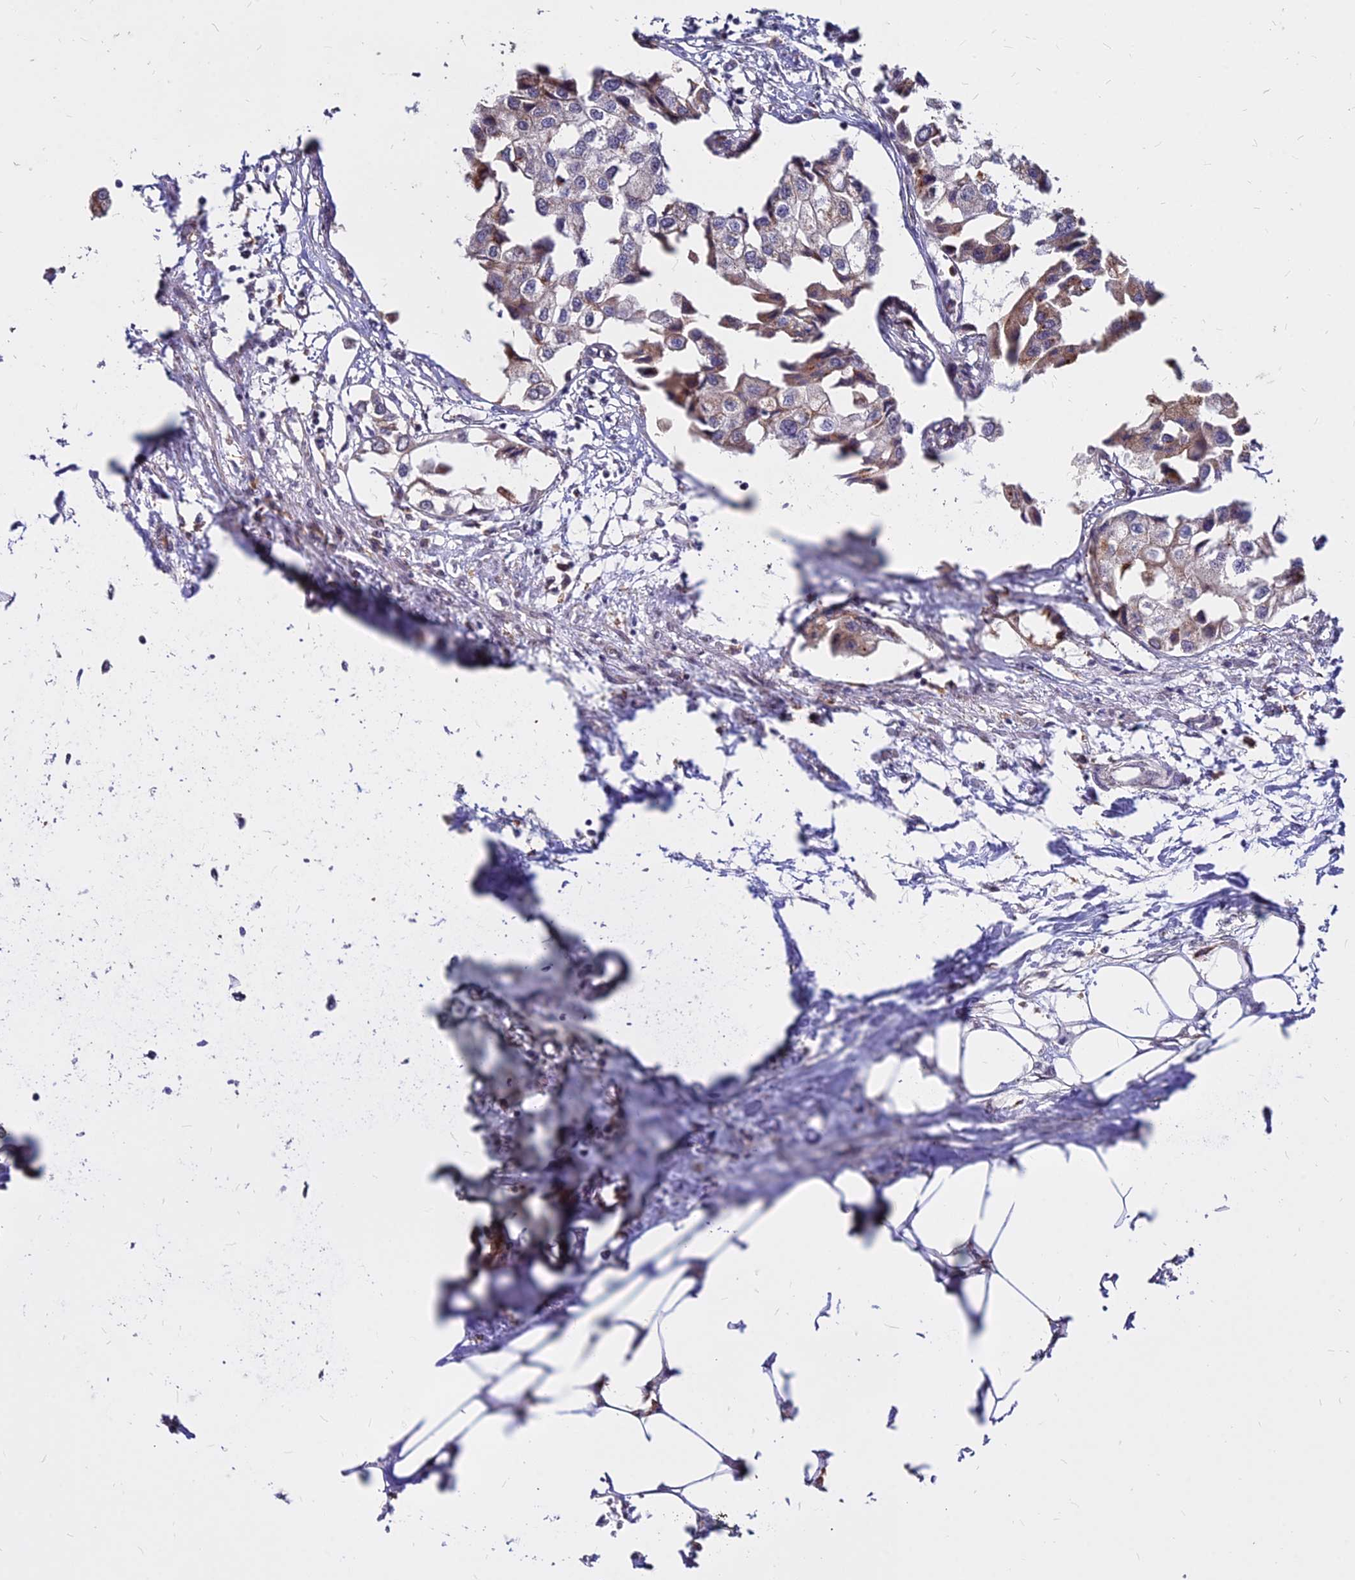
{"staining": {"intensity": "weak", "quantity": "25%-75%", "location": "cytoplasmic/membranous"}, "tissue": "urothelial cancer", "cell_type": "Tumor cells", "image_type": "cancer", "snomed": [{"axis": "morphology", "description": "Urothelial carcinoma, High grade"}, {"axis": "topography", "description": "Urinary bladder"}], "caption": "Immunohistochemistry (IHC) (DAB (3,3'-diaminobenzidine)) staining of high-grade urothelial carcinoma exhibits weak cytoplasmic/membranous protein expression in about 25%-75% of tumor cells. (IHC, brightfield microscopy, high magnification).", "gene": "C11orf68", "patient": {"sex": "male", "age": 64}}